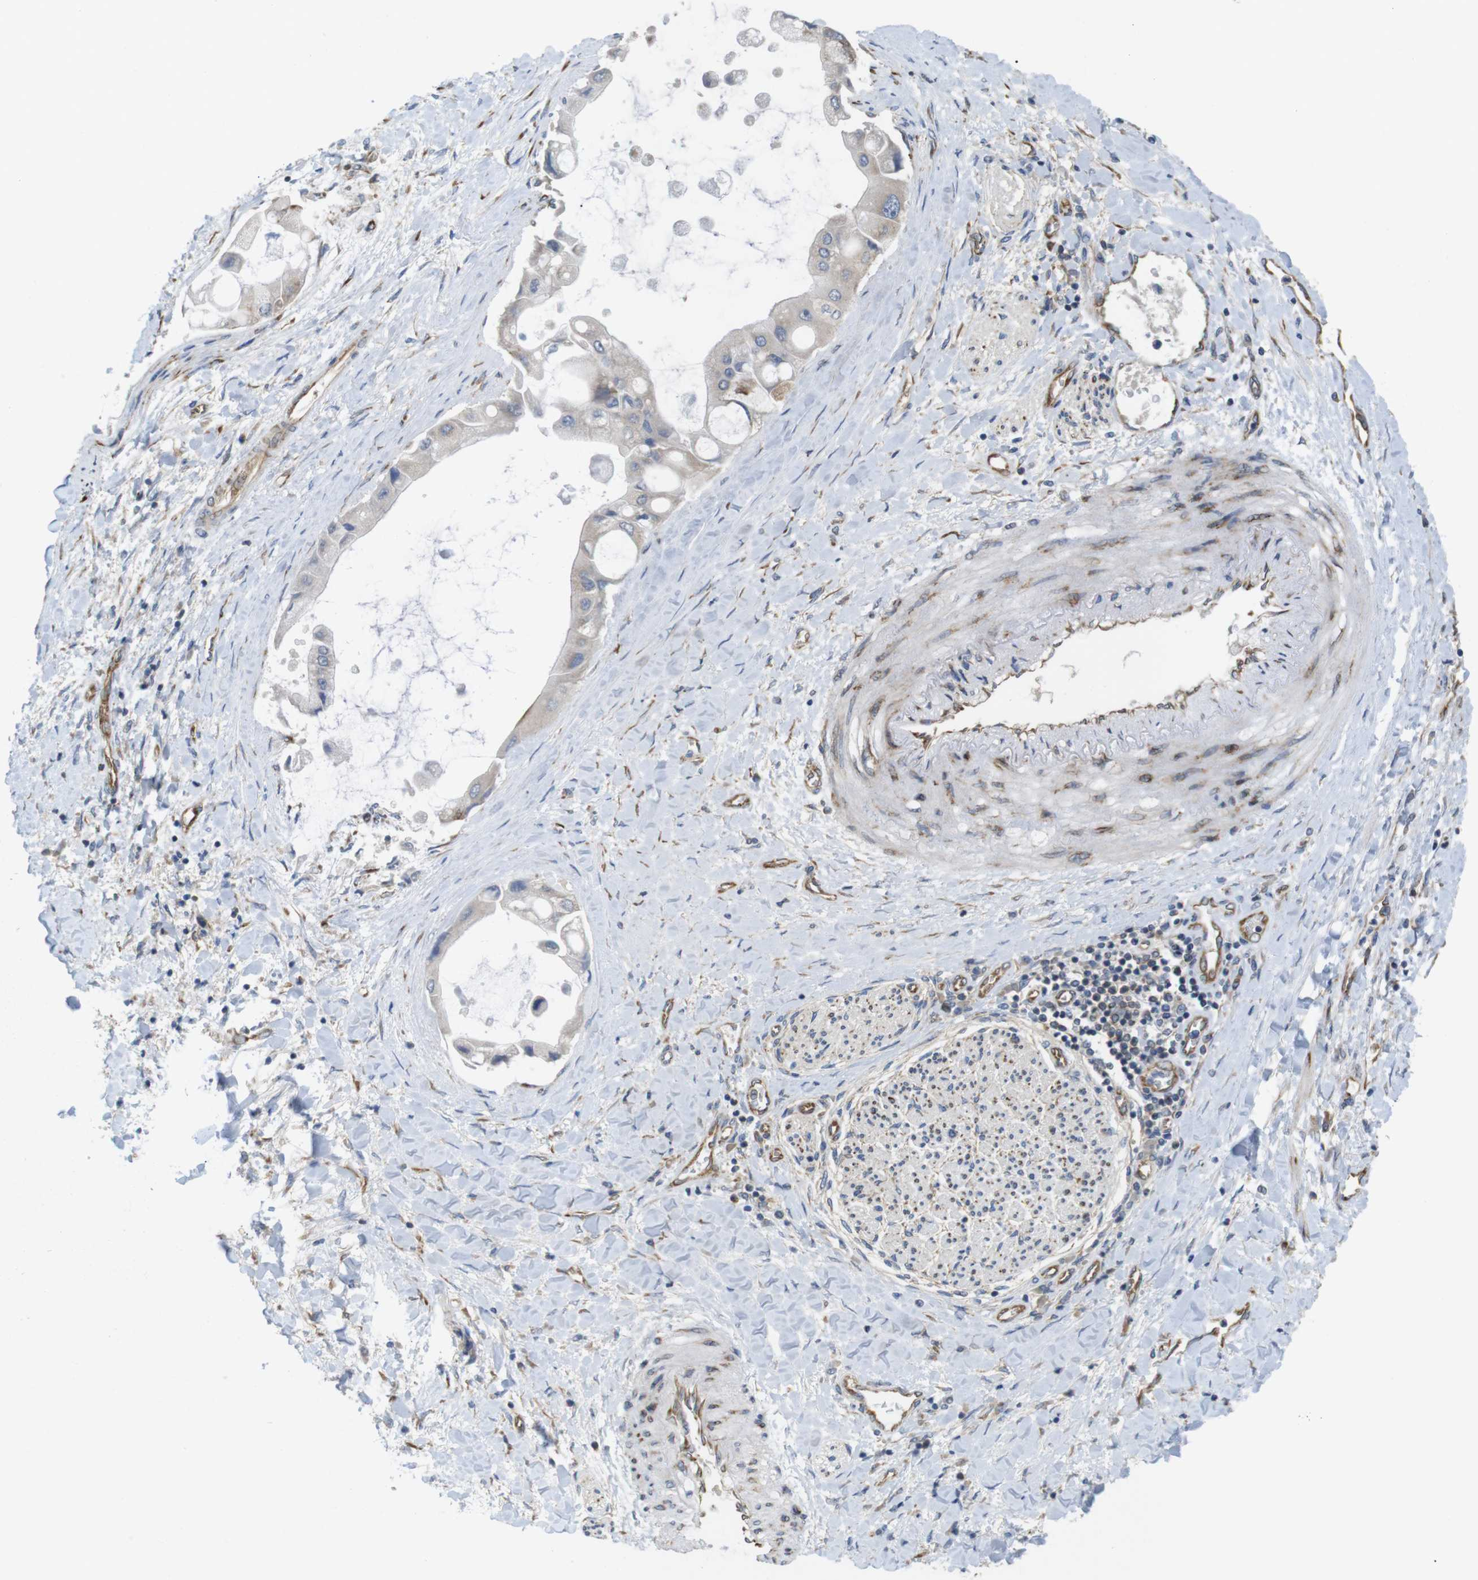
{"staining": {"intensity": "moderate", "quantity": "<25%", "location": "cytoplasmic/membranous"}, "tissue": "liver cancer", "cell_type": "Tumor cells", "image_type": "cancer", "snomed": [{"axis": "morphology", "description": "Cholangiocarcinoma"}, {"axis": "topography", "description": "Liver"}], "caption": "Liver cancer (cholangiocarcinoma) stained with immunohistochemistry (IHC) exhibits moderate cytoplasmic/membranous staining in about <25% of tumor cells.", "gene": "PCNX2", "patient": {"sex": "male", "age": 50}}